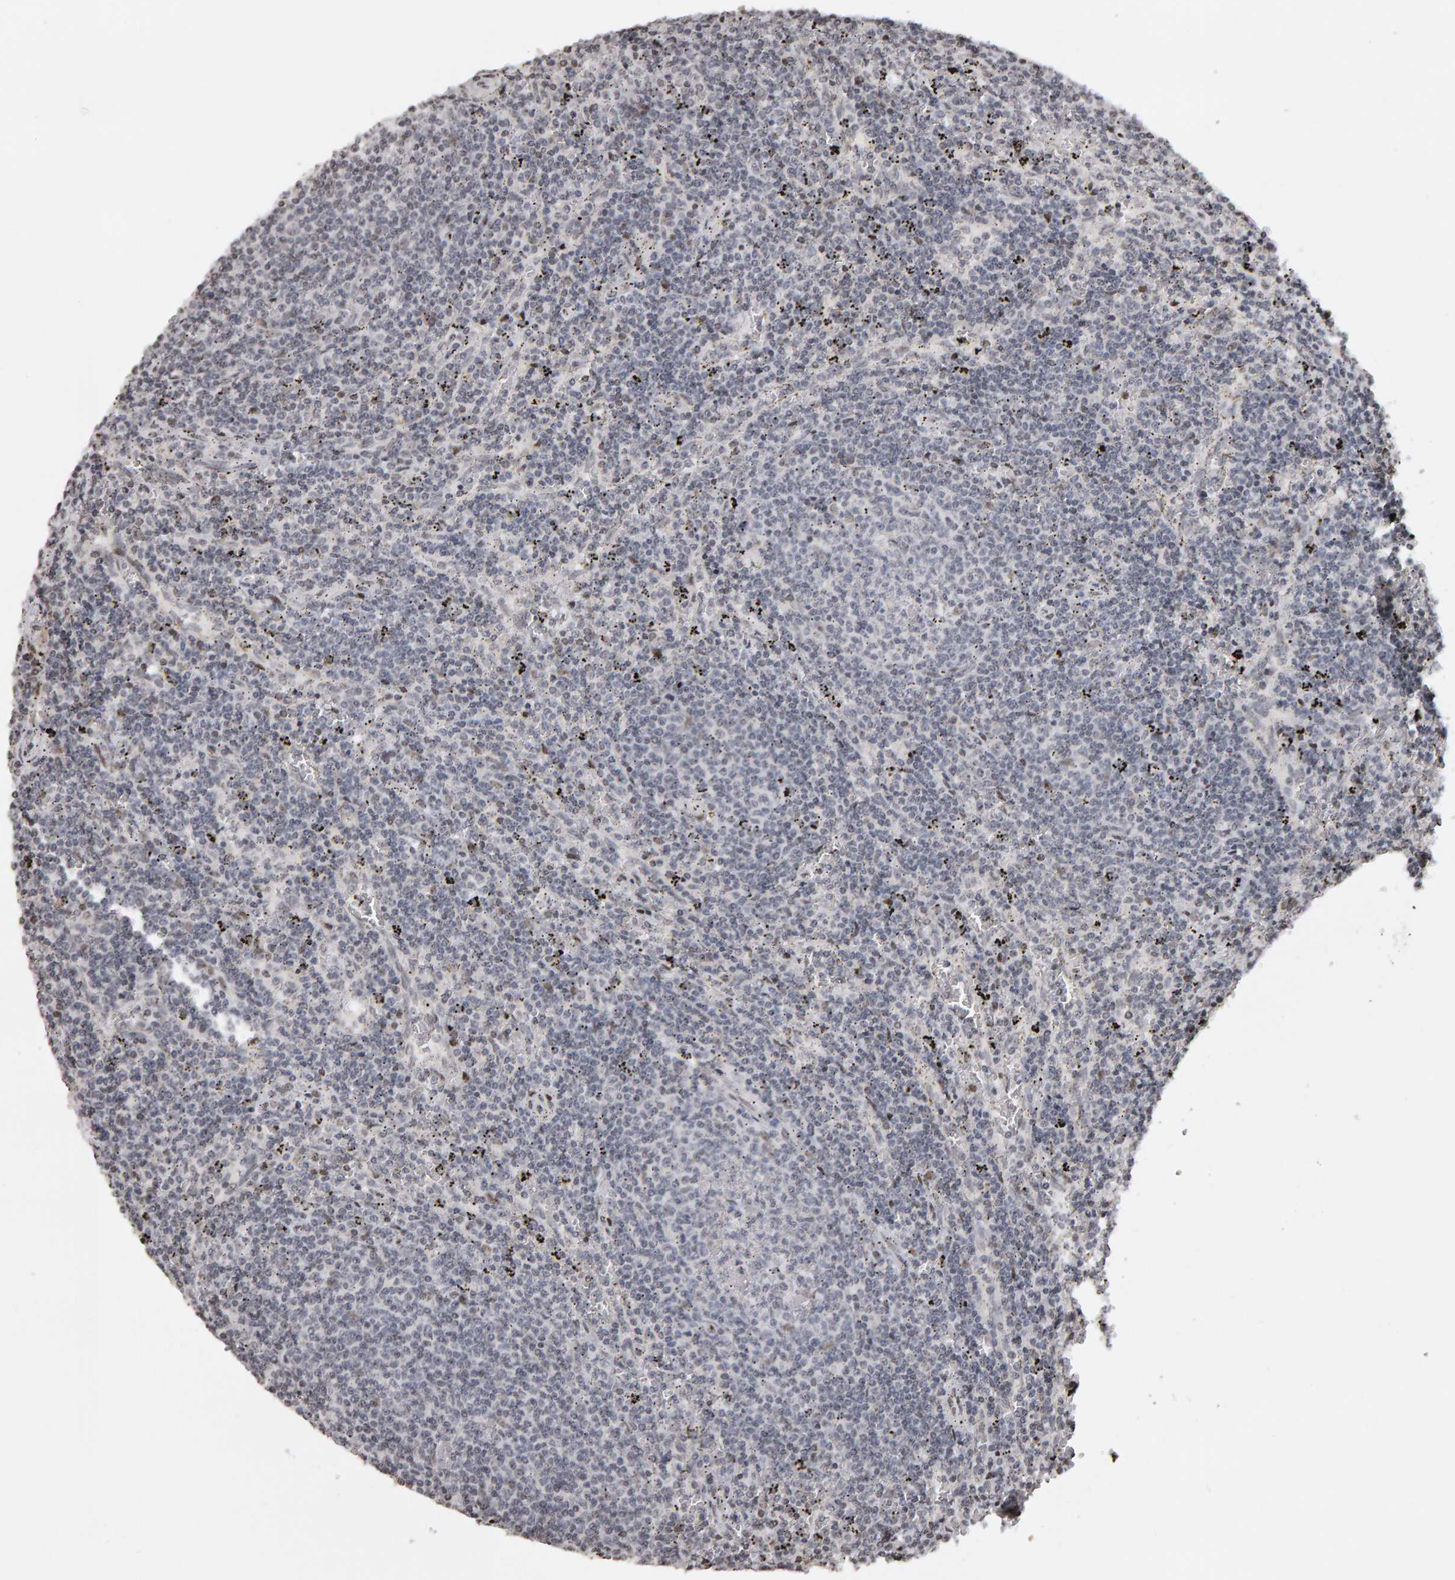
{"staining": {"intensity": "negative", "quantity": "none", "location": "none"}, "tissue": "lymphoma", "cell_type": "Tumor cells", "image_type": "cancer", "snomed": [{"axis": "morphology", "description": "Malignant lymphoma, non-Hodgkin's type, Low grade"}, {"axis": "topography", "description": "Spleen"}], "caption": "The micrograph displays no significant staining in tumor cells of low-grade malignant lymphoma, non-Hodgkin's type. (DAB immunohistochemistry, high magnification).", "gene": "TRAM1", "patient": {"sex": "female", "age": 50}}